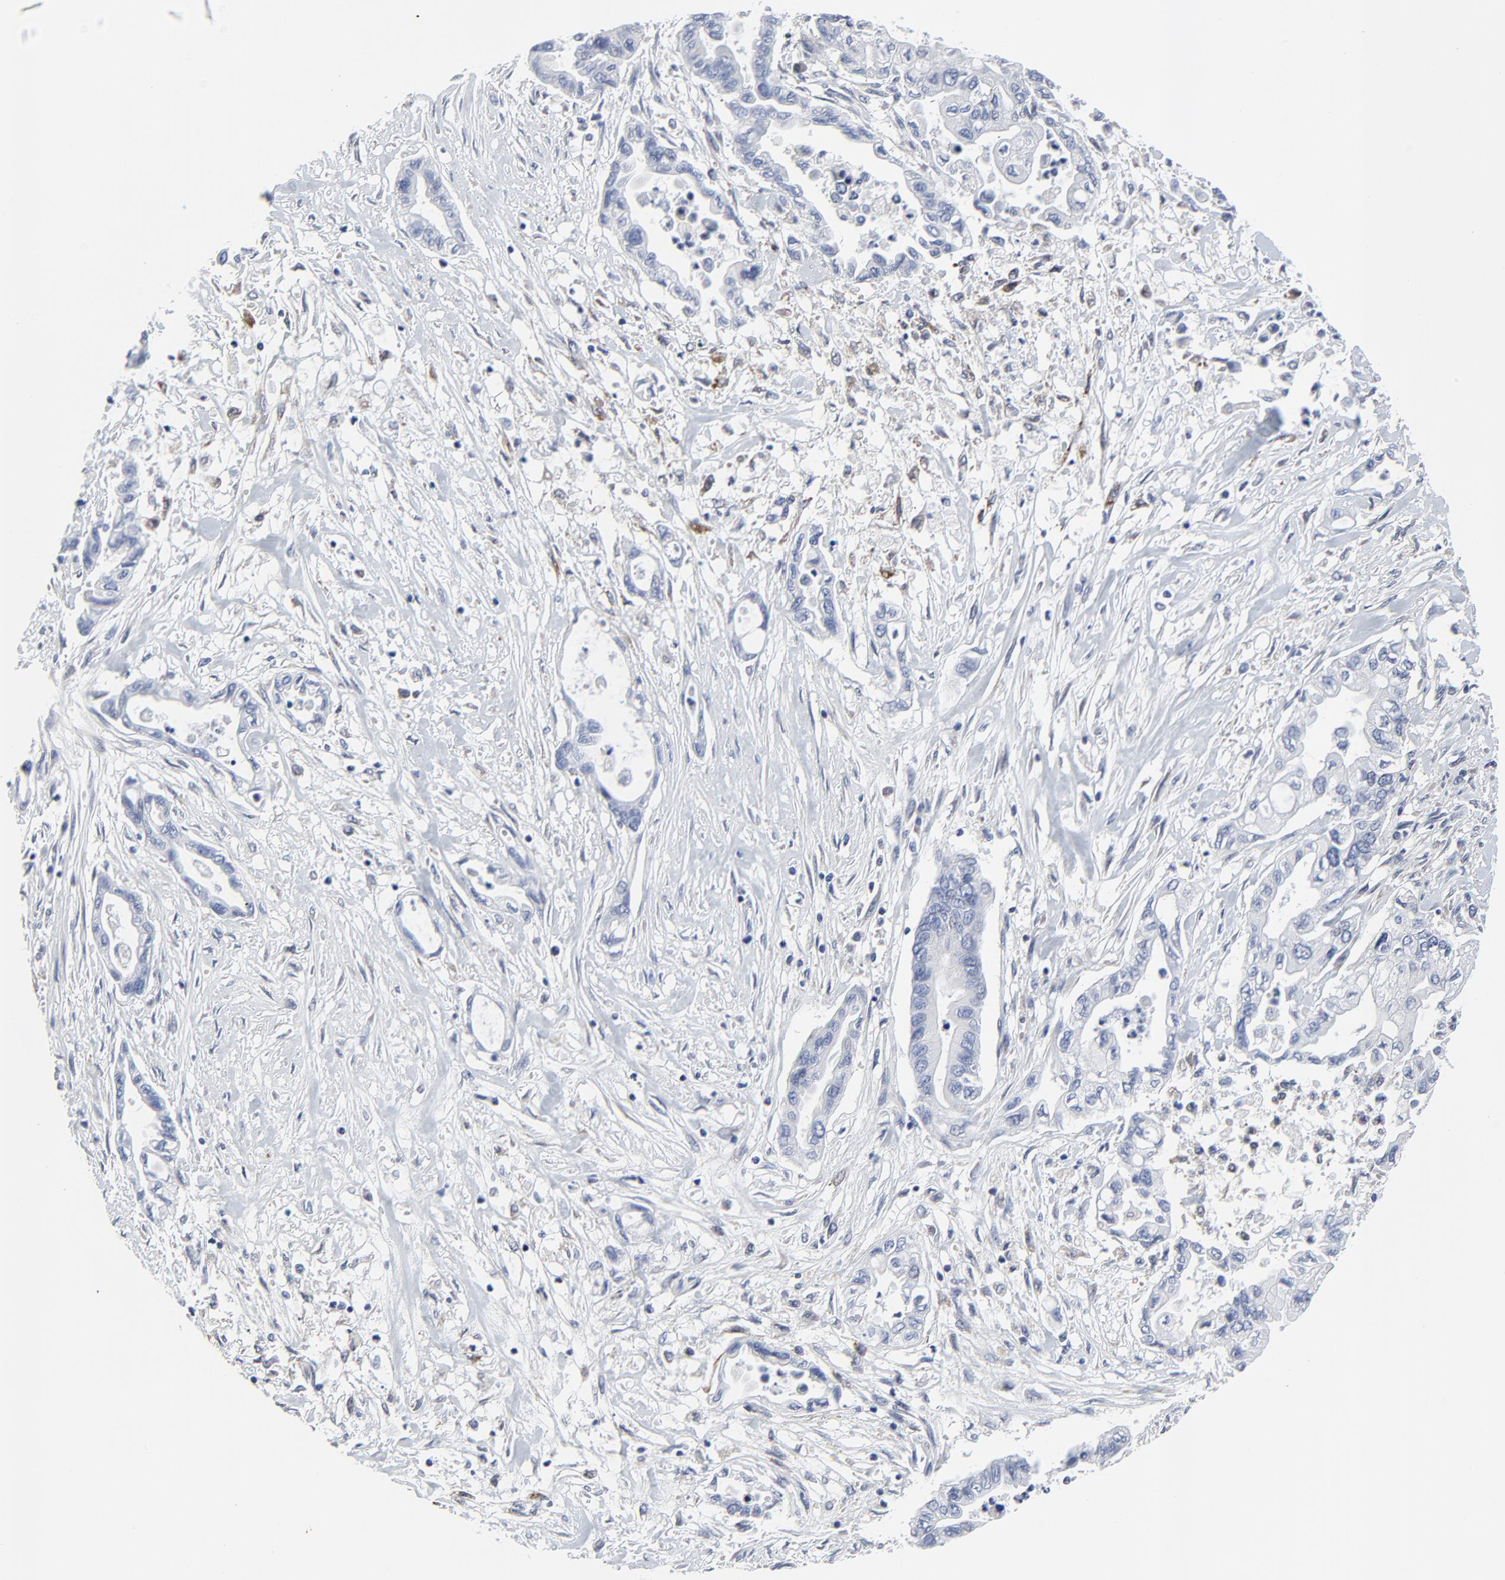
{"staining": {"intensity": "negative", "quantity": "none", "location": "none"}, "tissue": "pancreatic cancer", "cell_type": "Tumor cells", "image_type": "cancer", "snomed": [{"axis": "morphology", "description": "Adenocarcinoma, NOS"}, {"axis": "topography", "description": "Pancreas"}], "caption": "A high-resolution micrograph shows IHC staining of pancreatic cancer, which demonstrates no significant positivity in tumor cells.", "gene": "NLGN3", "patient": {"sex": "female", "age": 57}}